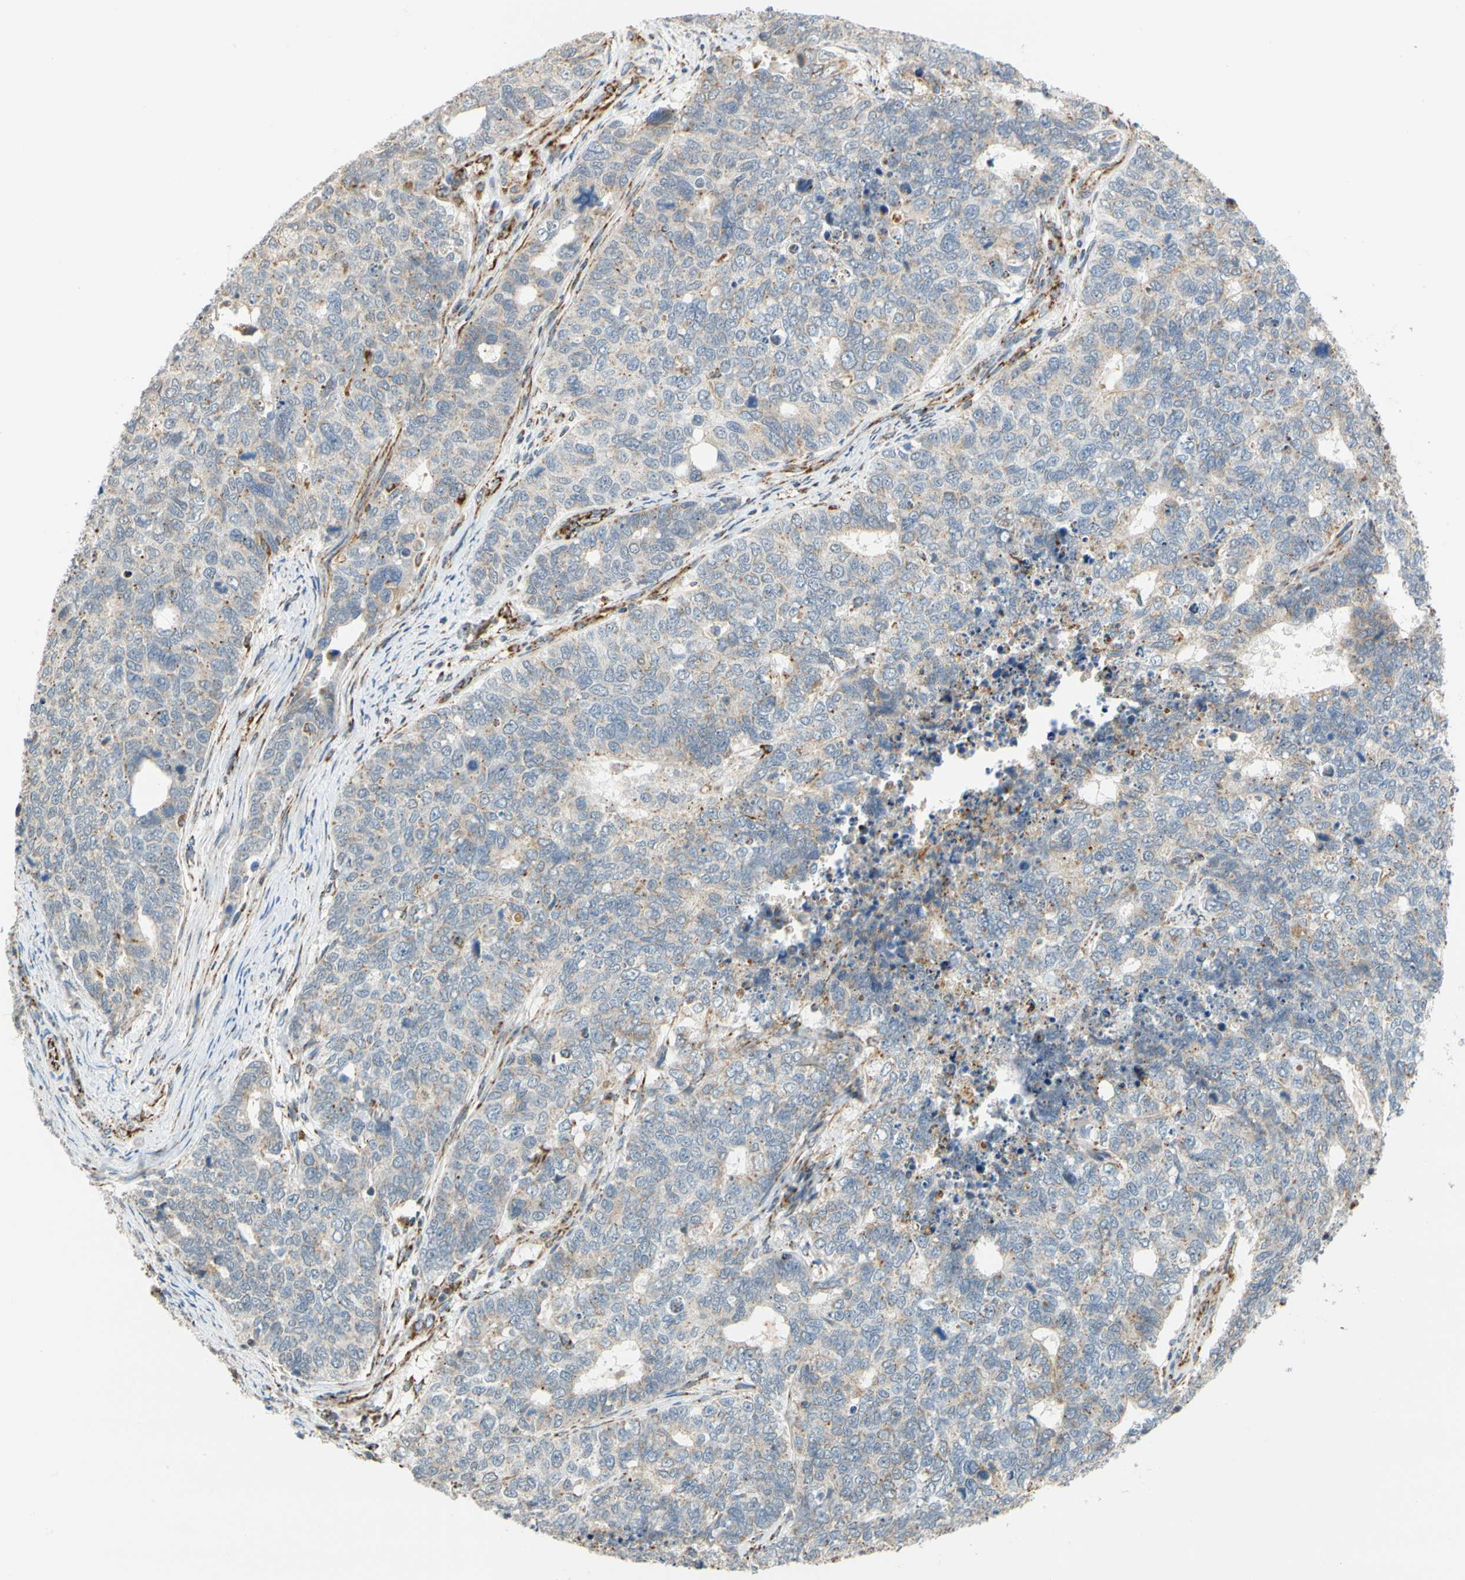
{"staining": {"intensity": "weak", "quantity": "<25%", "location": "cytoplasmic/membranous"}, "tissue": "cervical cancer", "cell_type": "Tumor cells", "image_type": "cancer", "snomed": [{"axis": "morphology", "description": "Squamous cell carcinoma, NOS"}, {"axis": "topography", "description": "Cervix"}], "caption": "A high-resolution photomicrograph shows immunohistochemistry (IHC) staining of cervical squamous cell carcinoma, which exhibits no significant expression in tumor cells. Brightfield microscopy of immunohistochemistry (IHC) stained with DAB (brown) and hematoxylin (blue), captured at high magnification.", "gene": "SFXN3", "patient": {"sex": "female", "age": 63}}